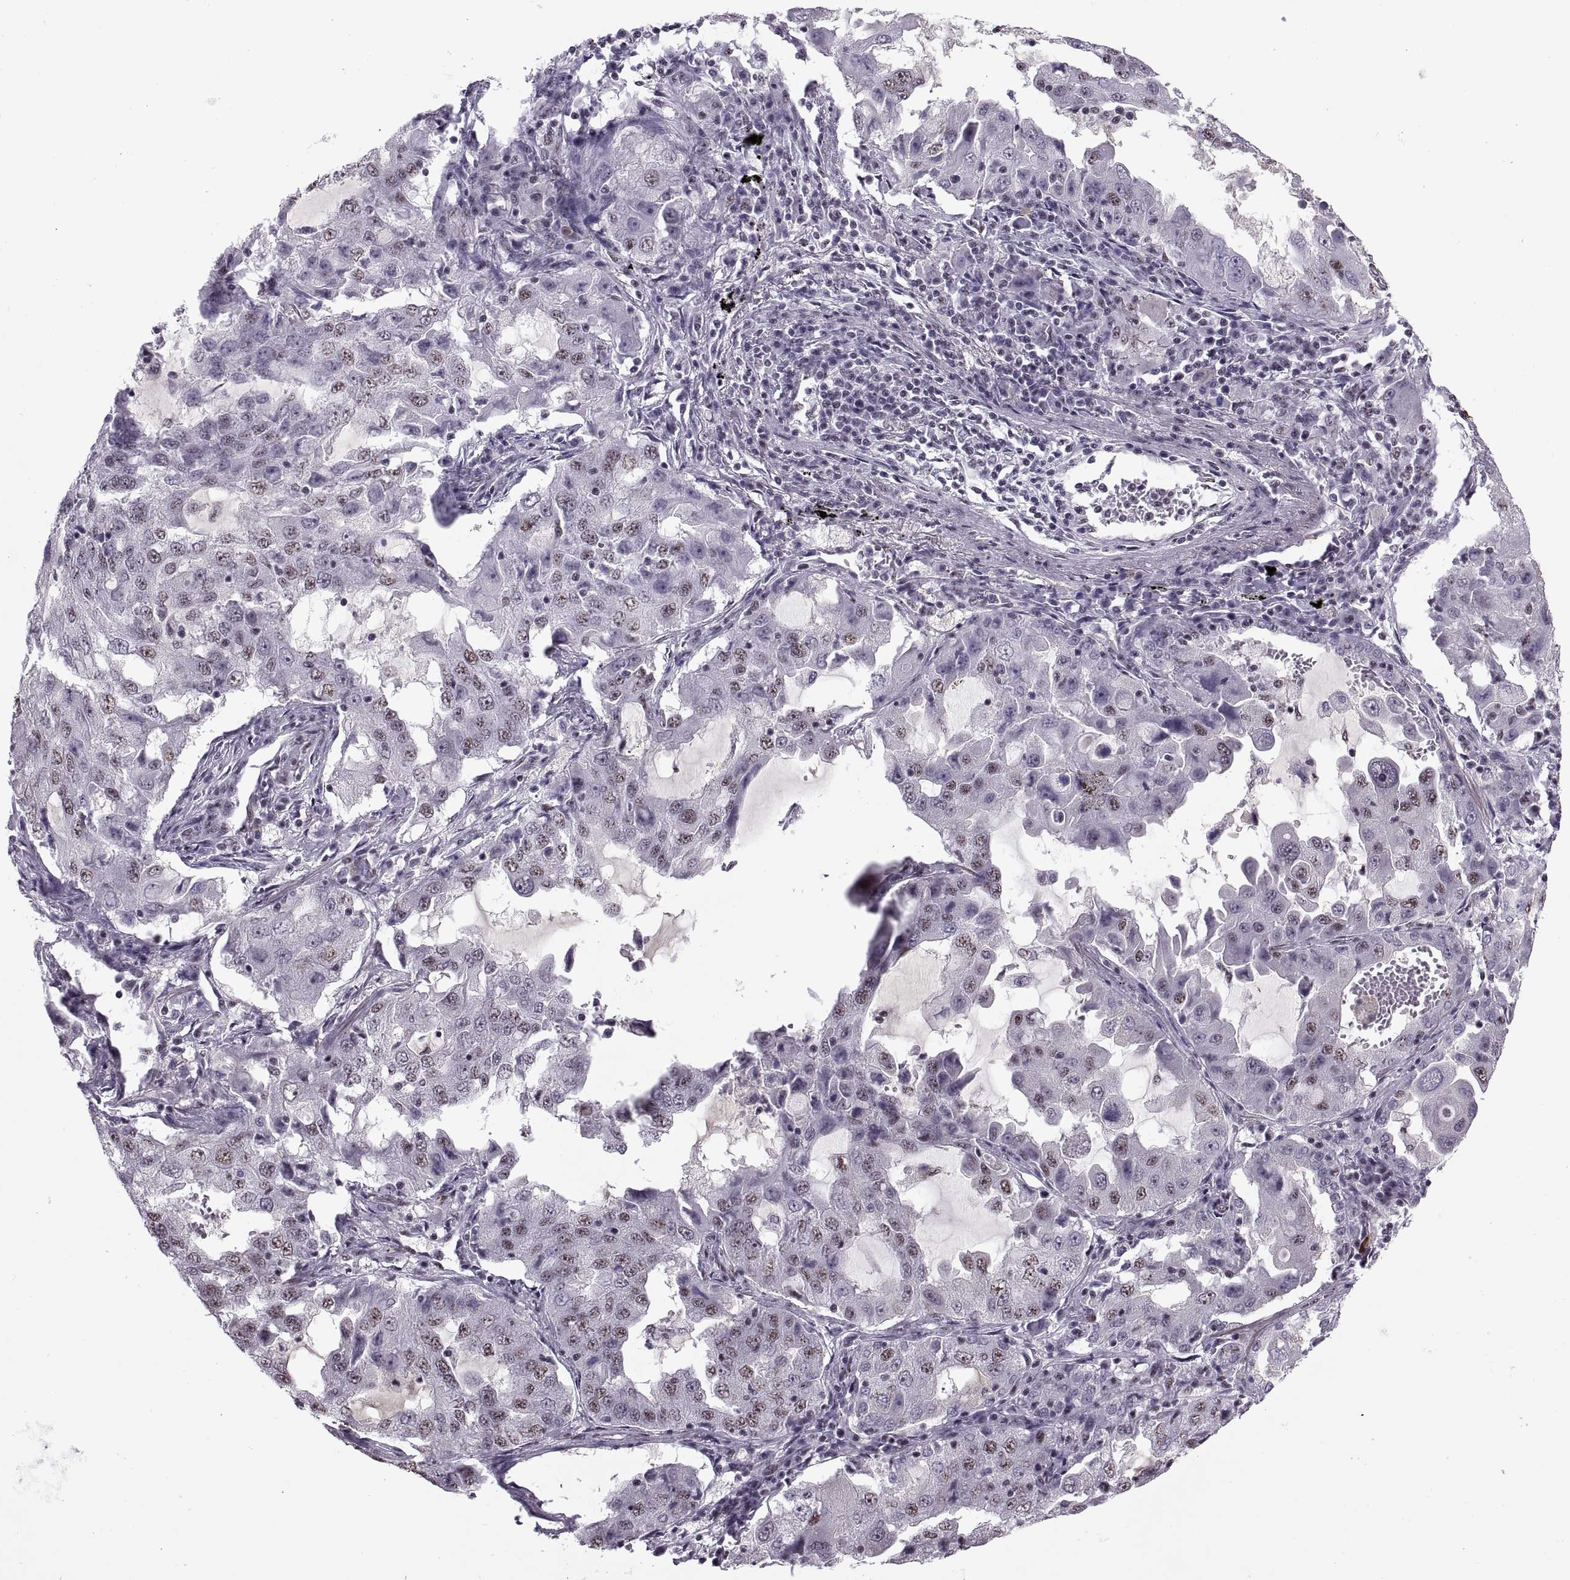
{"staining": {"intensity": "moderate", "quantity": "25%-75%", "location": "nuclear"}, "tissue": "lung cancer", "cell_type": "Tumor cells", "image_type": "cancer", "snomed": [{"axis": "morphology", "description": "Adenocarcinoma, NOS"}, {"axis": "topography", "description": "Lung"}], "caption": "Moderate nuclear expression is identified in about 25%-75% of tumor cells in adenocarcinoma (lung).", "gene": "MAGEA4", "patient": {"sex": "female", "age": 61}}